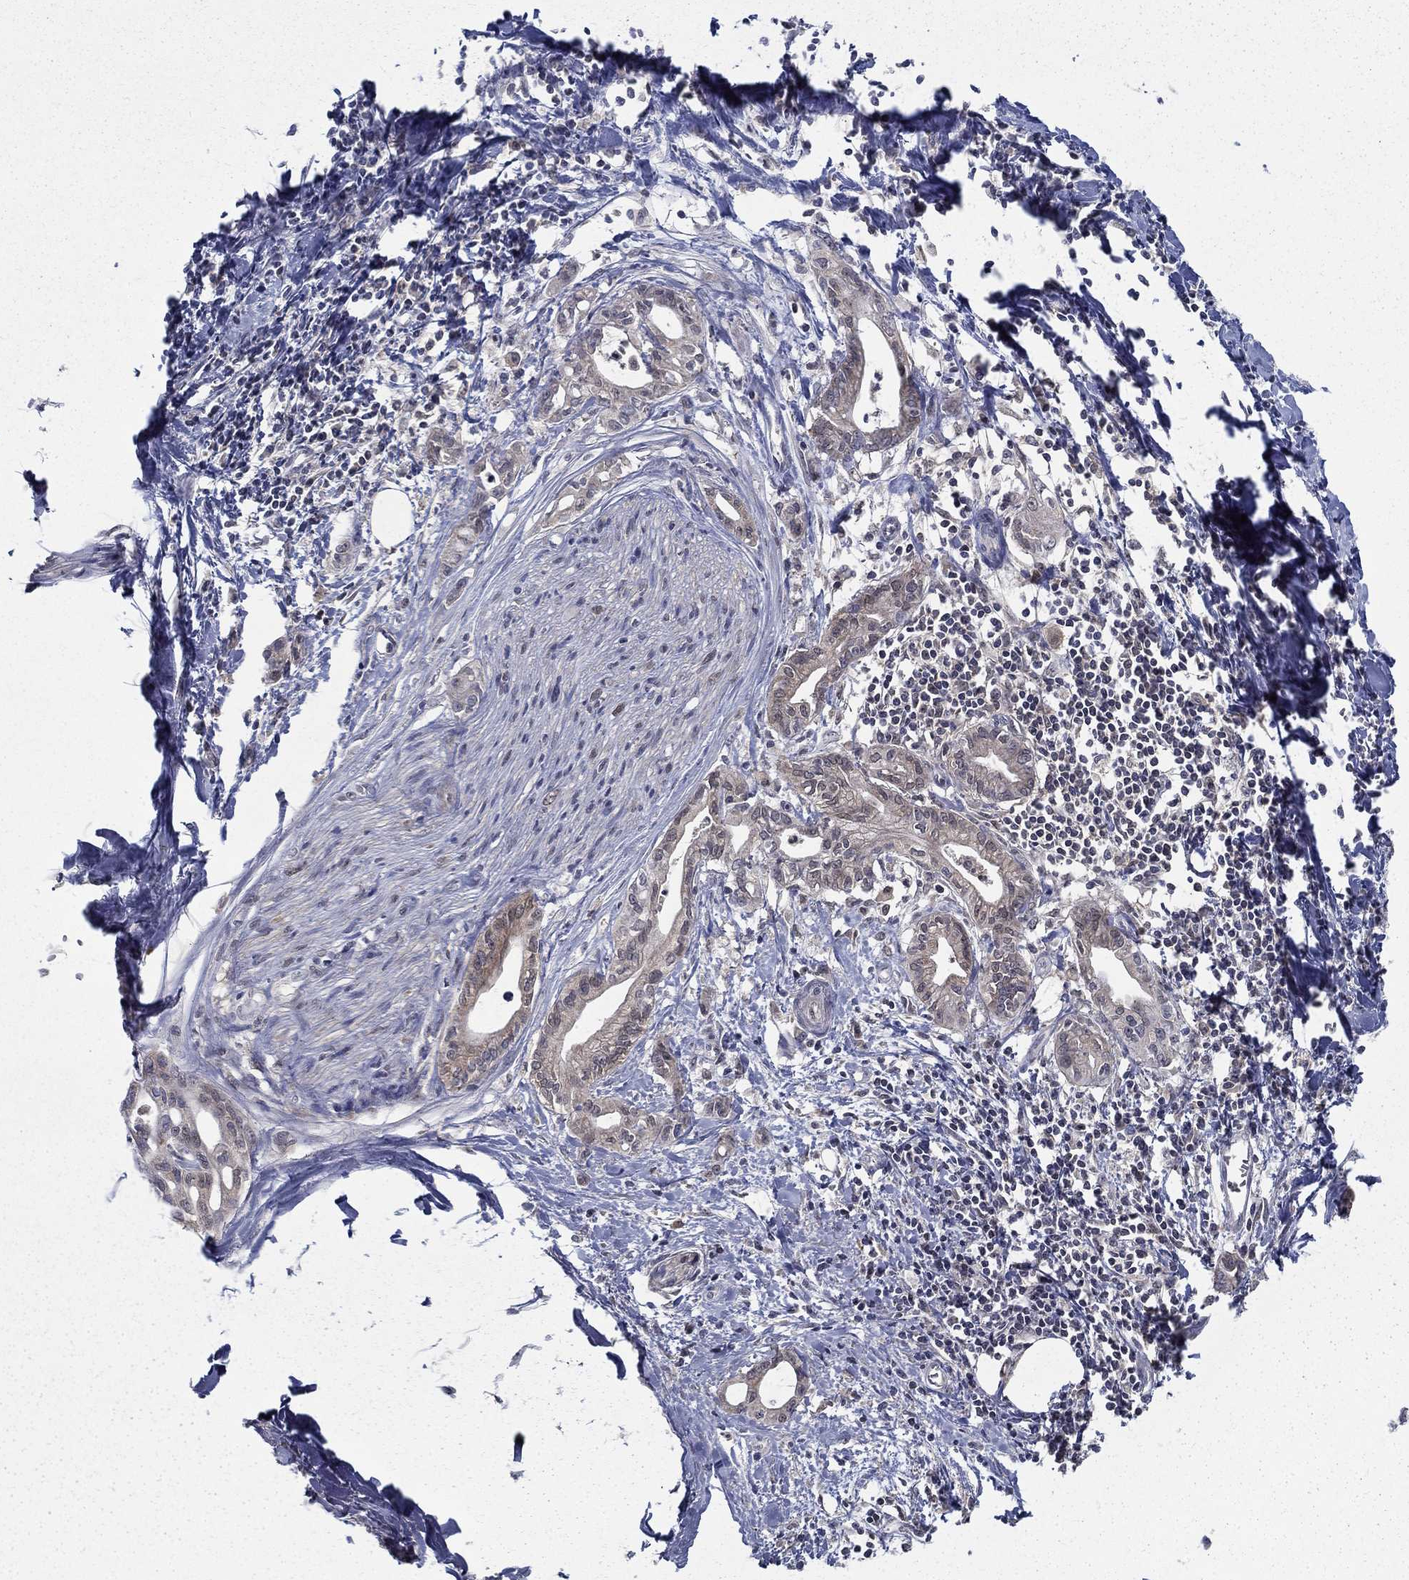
{"staining": {"intensity": "negative", "quantity": "none", "location": "none"}, "tissue": "pancreatic cancer", "cell_type": "Tumor cells", "image_type": "cancer", "snomed": [{"axis": "morphology", "description": "Adenocarcinoma, NOS"}, {"axis": "topography", "description": "Pancreas"}], "caption": "DAB (3,3'-diaminobenzidine) immunohistochemical staining of pancreatic cancer (adenocarcinoma) displays no significant positivity in tumor cells.", "gene": "NIT2", "patient": {"sex": "male", "age": 71}}